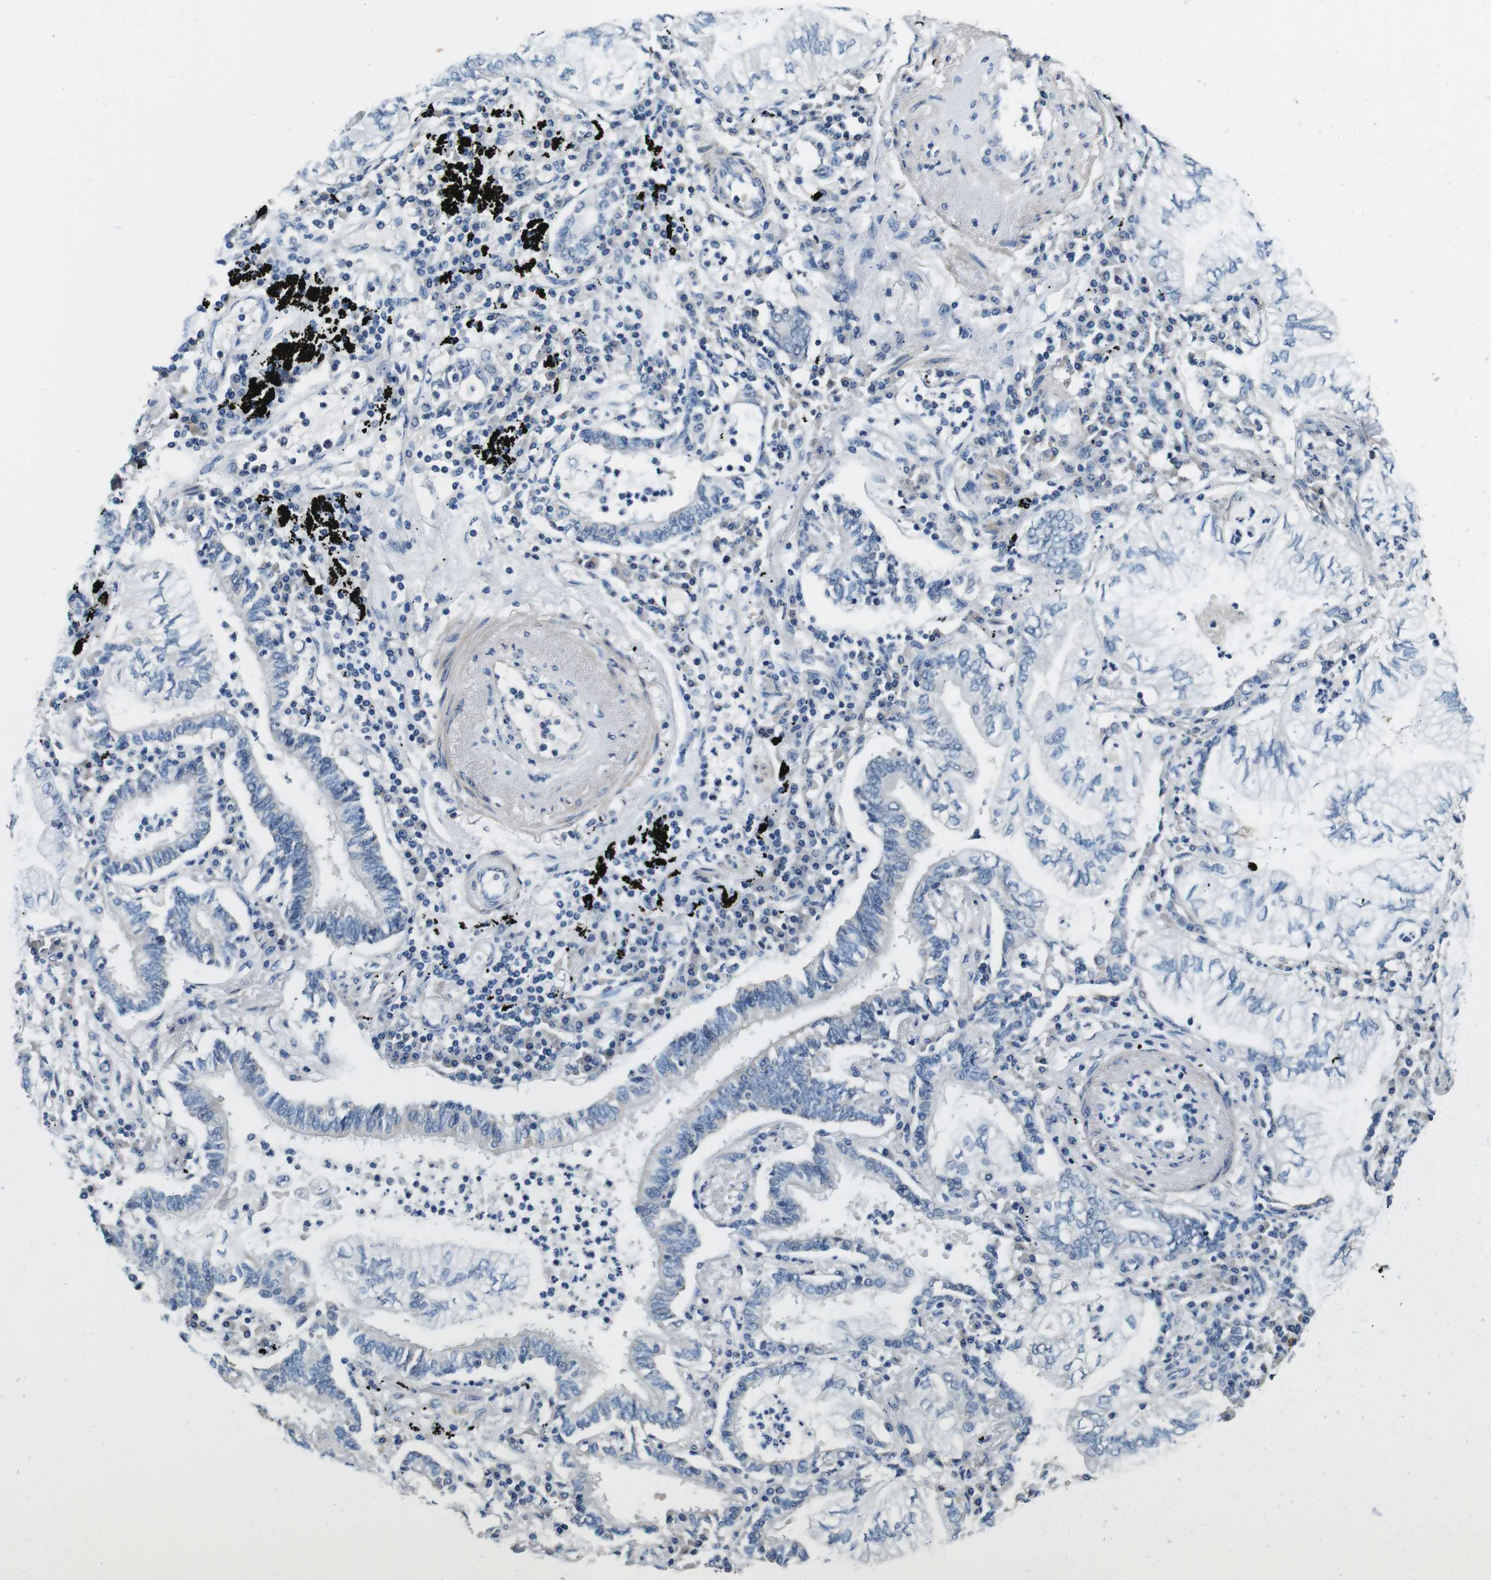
{"staining": {"intensity": "negative", "quantity": "none", "location": "none"}, "tissue": "lung cancer", "cell_type": "Tumor cells", "image_type": "cancer", "snomed": [{"axis": "morphology", "description": "Normal tissue, NOS"}, {"axis": "morphology", "description": "Adenocarcinoma, NOS"}, {"axis": "topography", "description": "Bronchus"}, {"axis": "topography", "description": "Lung"}], "caption": "The image demonstrates no significant positivity in tumor cells of lung cancer. Brightfield microscopy of immunohistochemistry stained with DAB (3,3'-diaminobenzidine) (brown) and hematoxylin (blue), captured at high magnification.", "gene": "DTNA", "patient": {"sex": "female", "age": 70}}